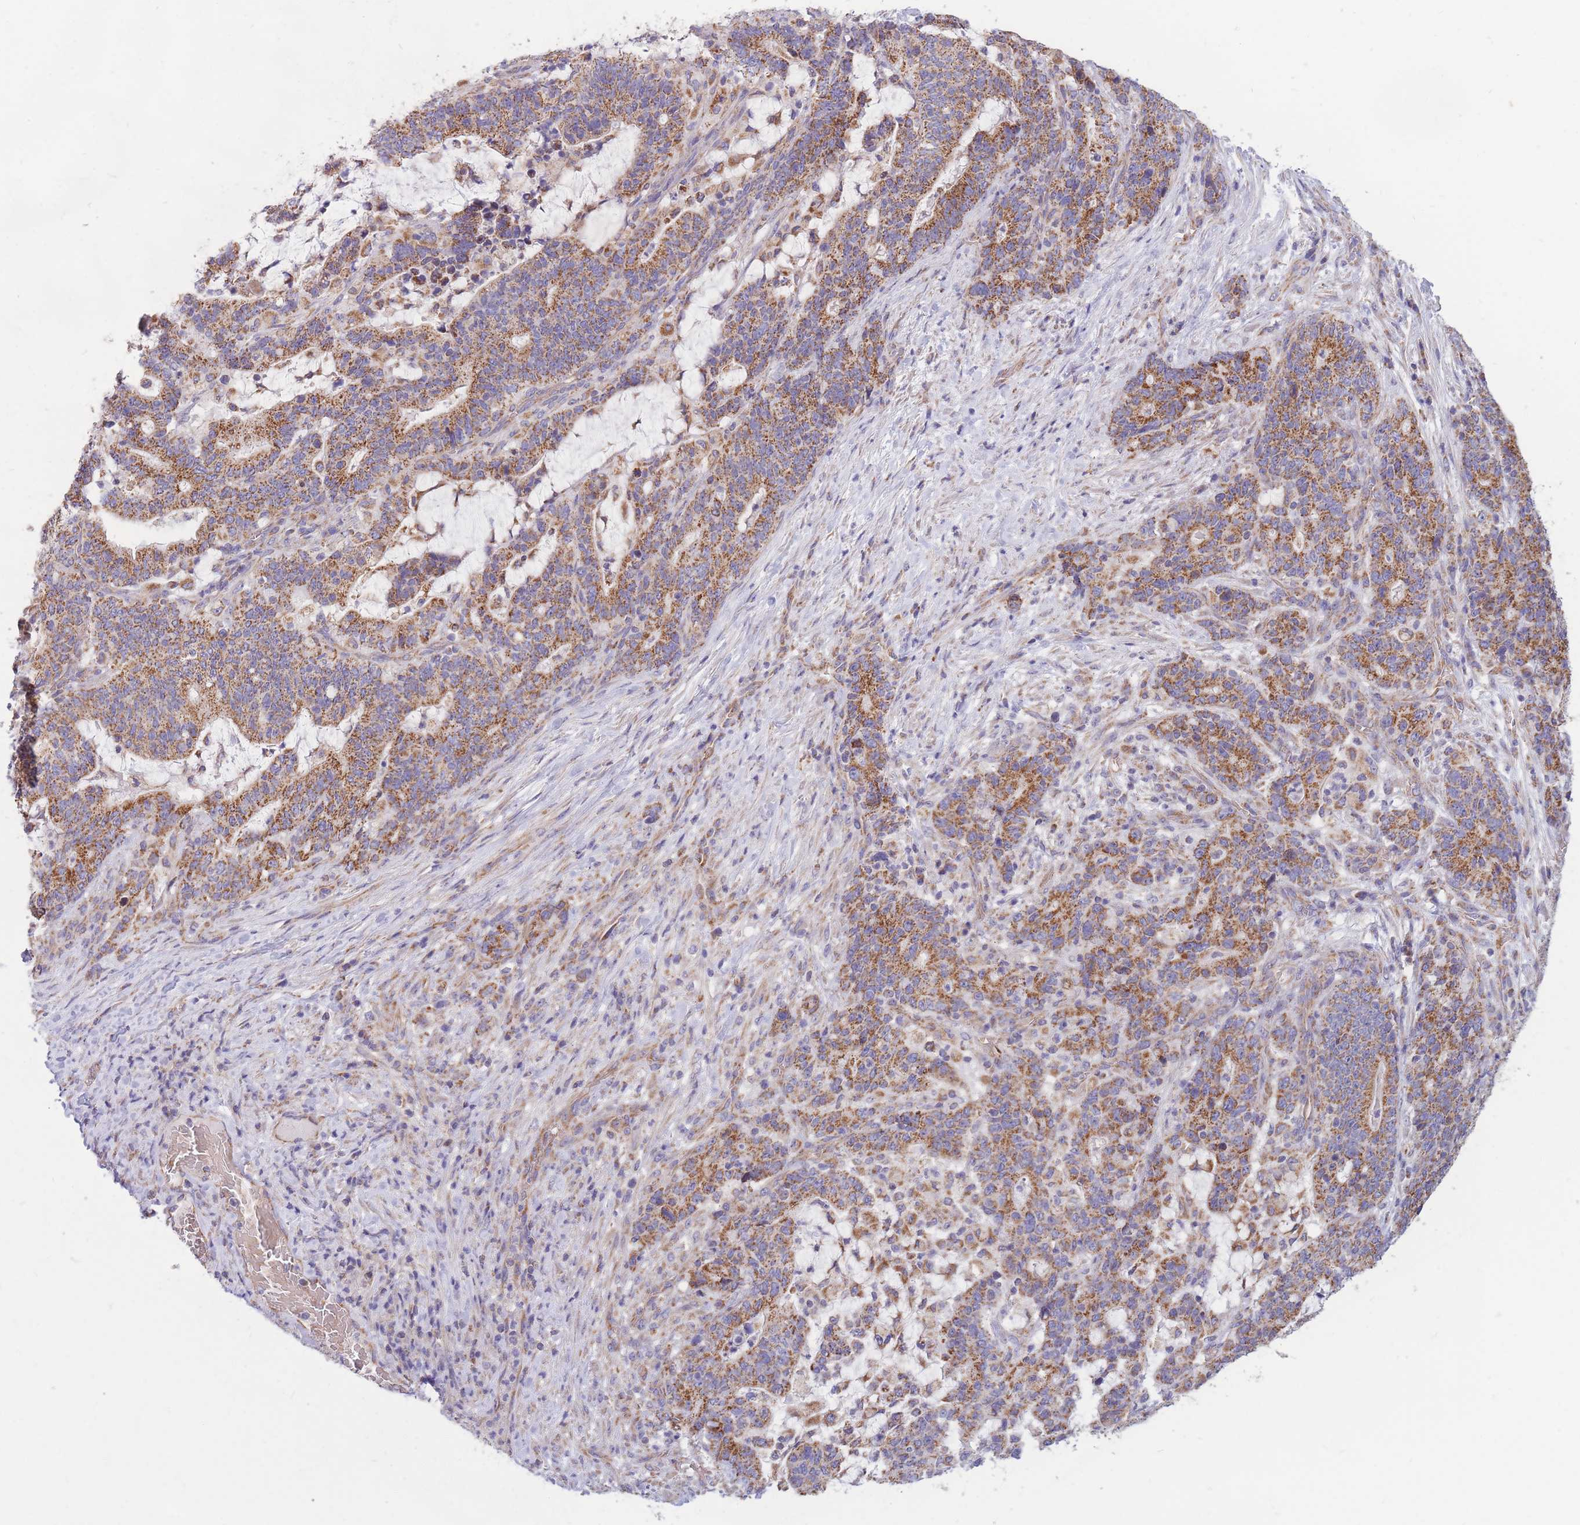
{"staining": {"intensity": "moderate", "quantity": ">75%", "location": "cytoplasmic/membranous"}, "tissue": "stomach cancer", "cell_type": "Tumor cells", "image_type": "cancer", "snomed": [{"axis": "morphology", "description": "Normal tissue, NOS"}, {"axis": "morphology", "description": "Adenocarcinoma, NOS"}, {"axis": "topography", "description": "Stomach"}], "caption": "IHC micrograph of neoplastic tissue: stomach cancer (adenocarcinoma) stained using IHC exhibits medium levels of moderate protein expression localized specifically in the cytoplasmic/membranous of tumor cells, appearing as a cytoplasmic/membranous brown color.", "gene": "MRPS9", "patient": {"sex": "female", "age": 64}}